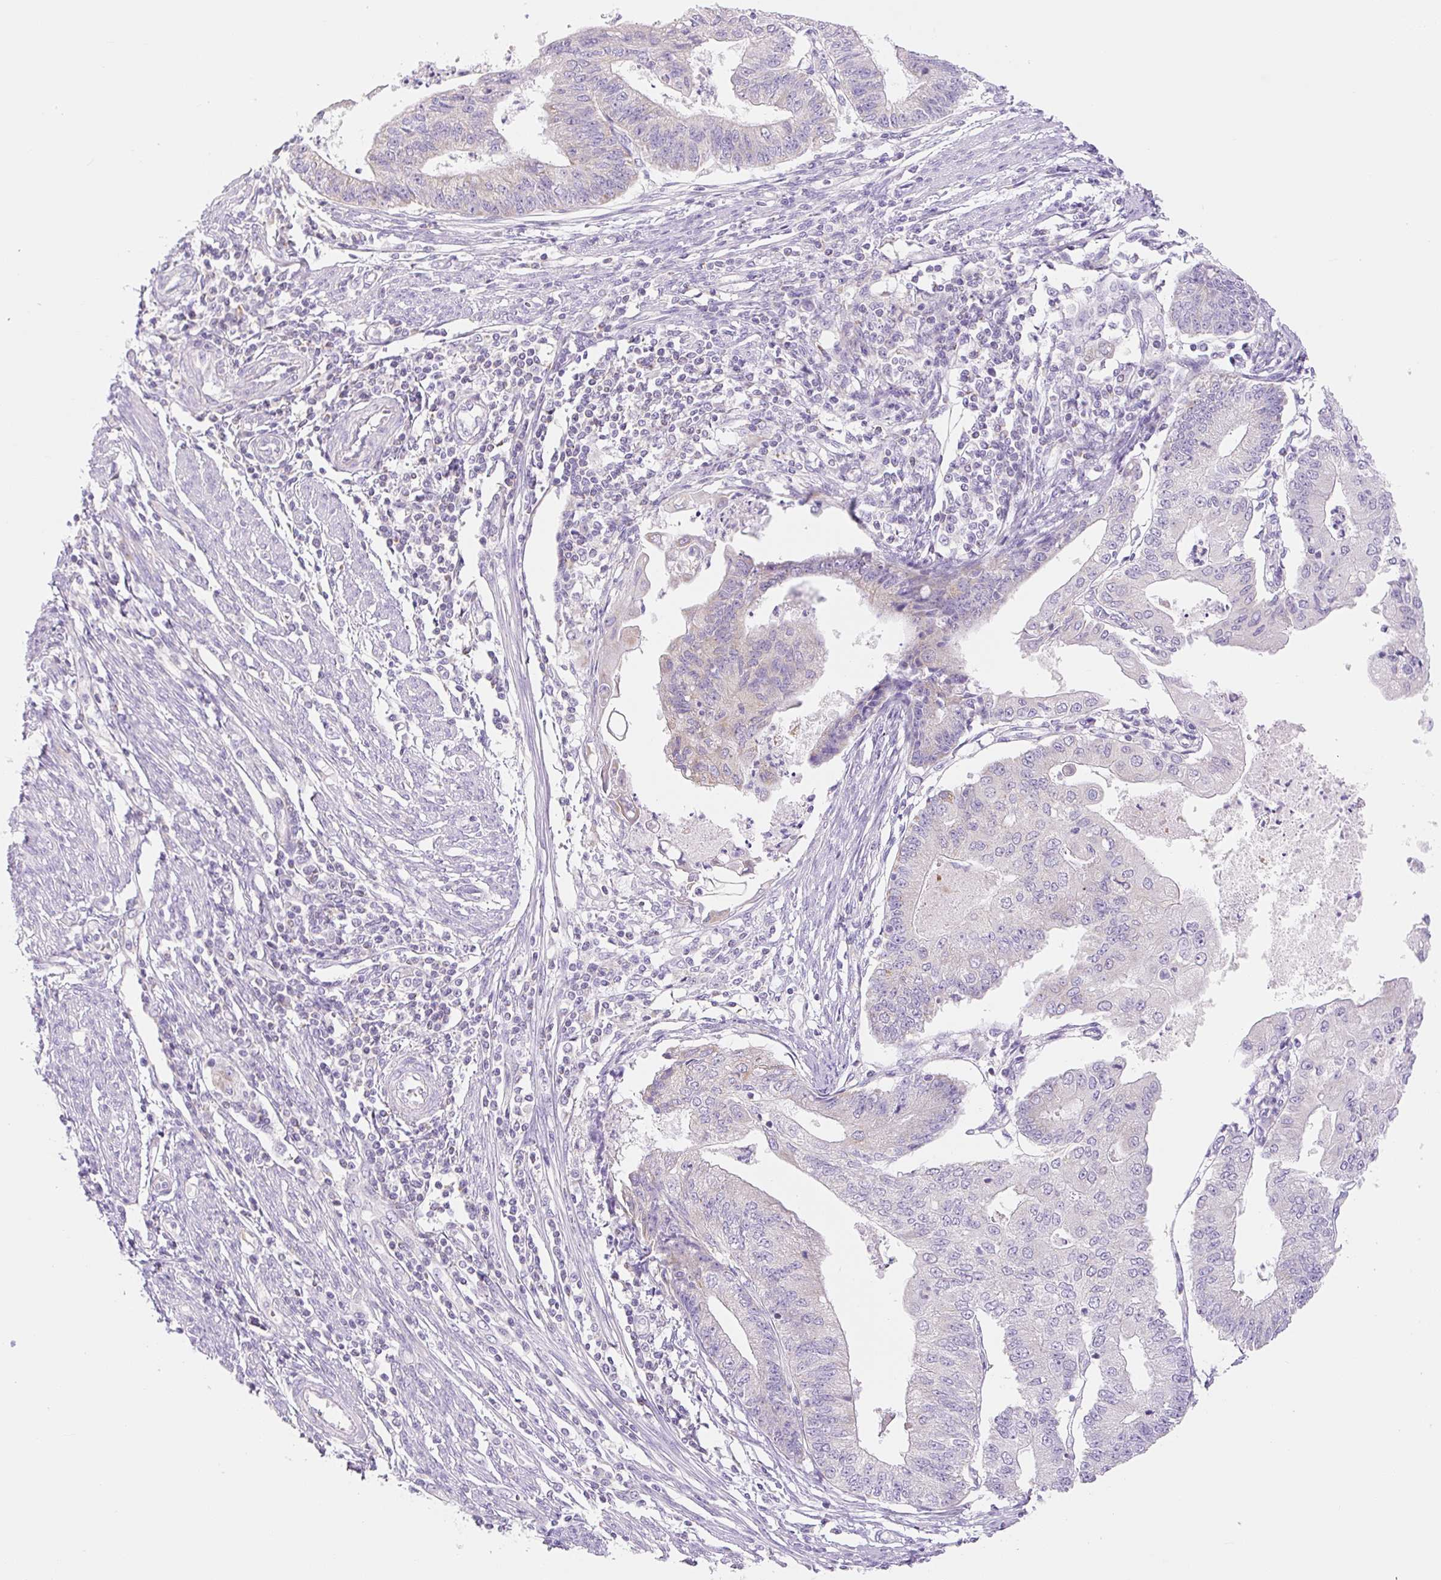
{"staining": {"intensity": "negative", "quantity": "none", "location": "none"}, "tissue": "endometrial cancer", "cell_type": "Tumor cells", "image_type": "cancer", "snomed": [{"axis": "morphology", "description": "Adenocarcinoma, NOS"}, {"axis": "topography", "description": "Endometrium"}], "caption": "DAB immunohistochemical staining of endometrial cancer shows no significant staining in tumor cells. The staining is performed using DAB (3,3'-diaminobenzidine) brown chromogen with nuclei counter-stained in using hematoxylin.", "gene": "FOCAD", "patient": {"sex": "female", "age": 56}}